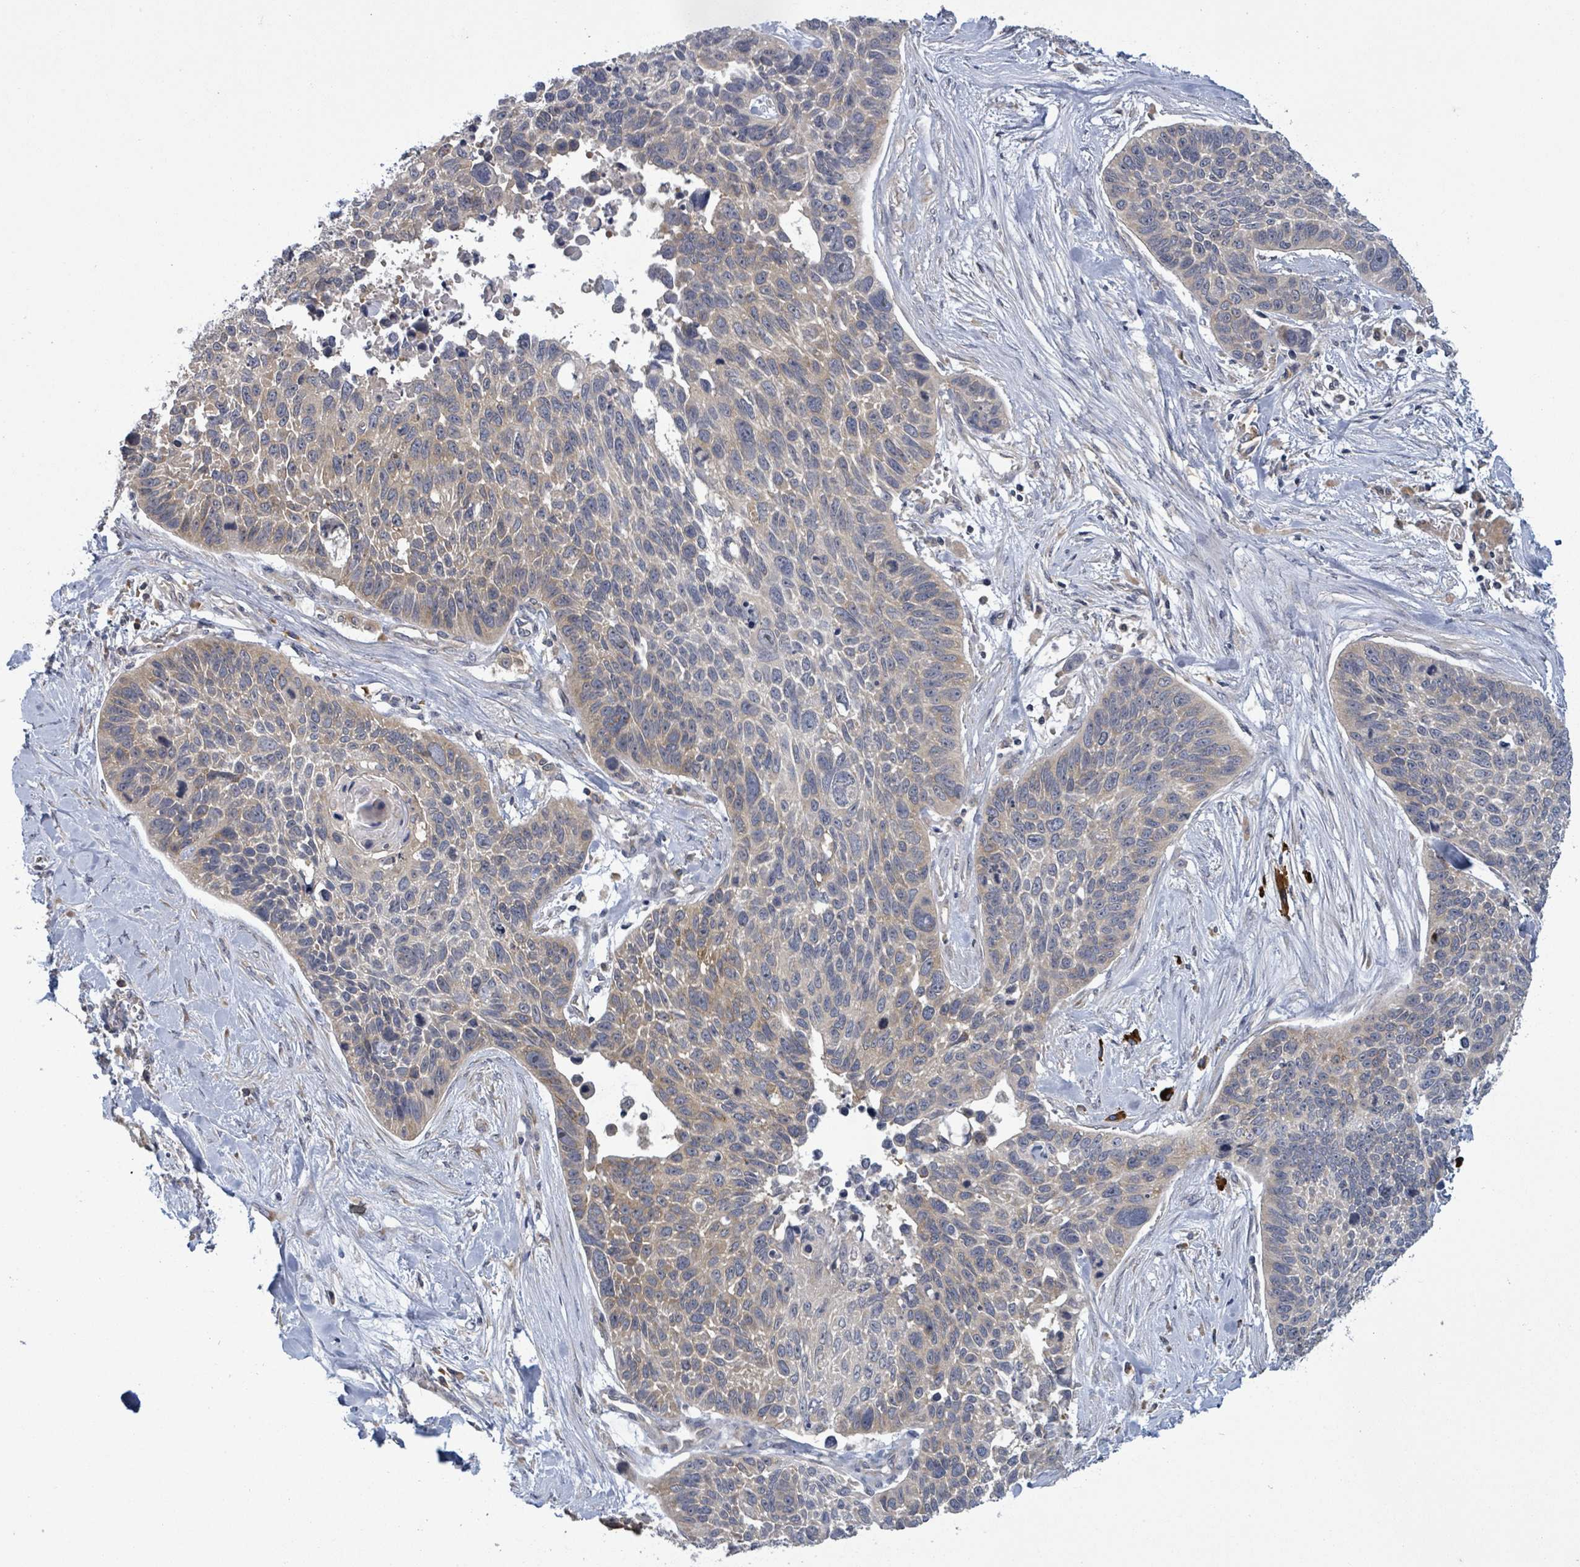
{"staining": {"intensity": "weak", "quantity": "<25%", "location": "cytoplasmic/membranous"}, "tissue": "lung cancer", "cell_type": "Tumor cells", "image_type": "cancer", "snomed": [{"axis": "morphology", "description": "Squamous cell carcinoma, NOS"}, {"axis": "topography", "description": "Lung"}], "caption": "A photomicrograph of human squamous cell carcinoma (lung) is negative for staining in tumor cells.", "gene": "SERPINE3", "patient": {"sex": "male", "age": 62}}